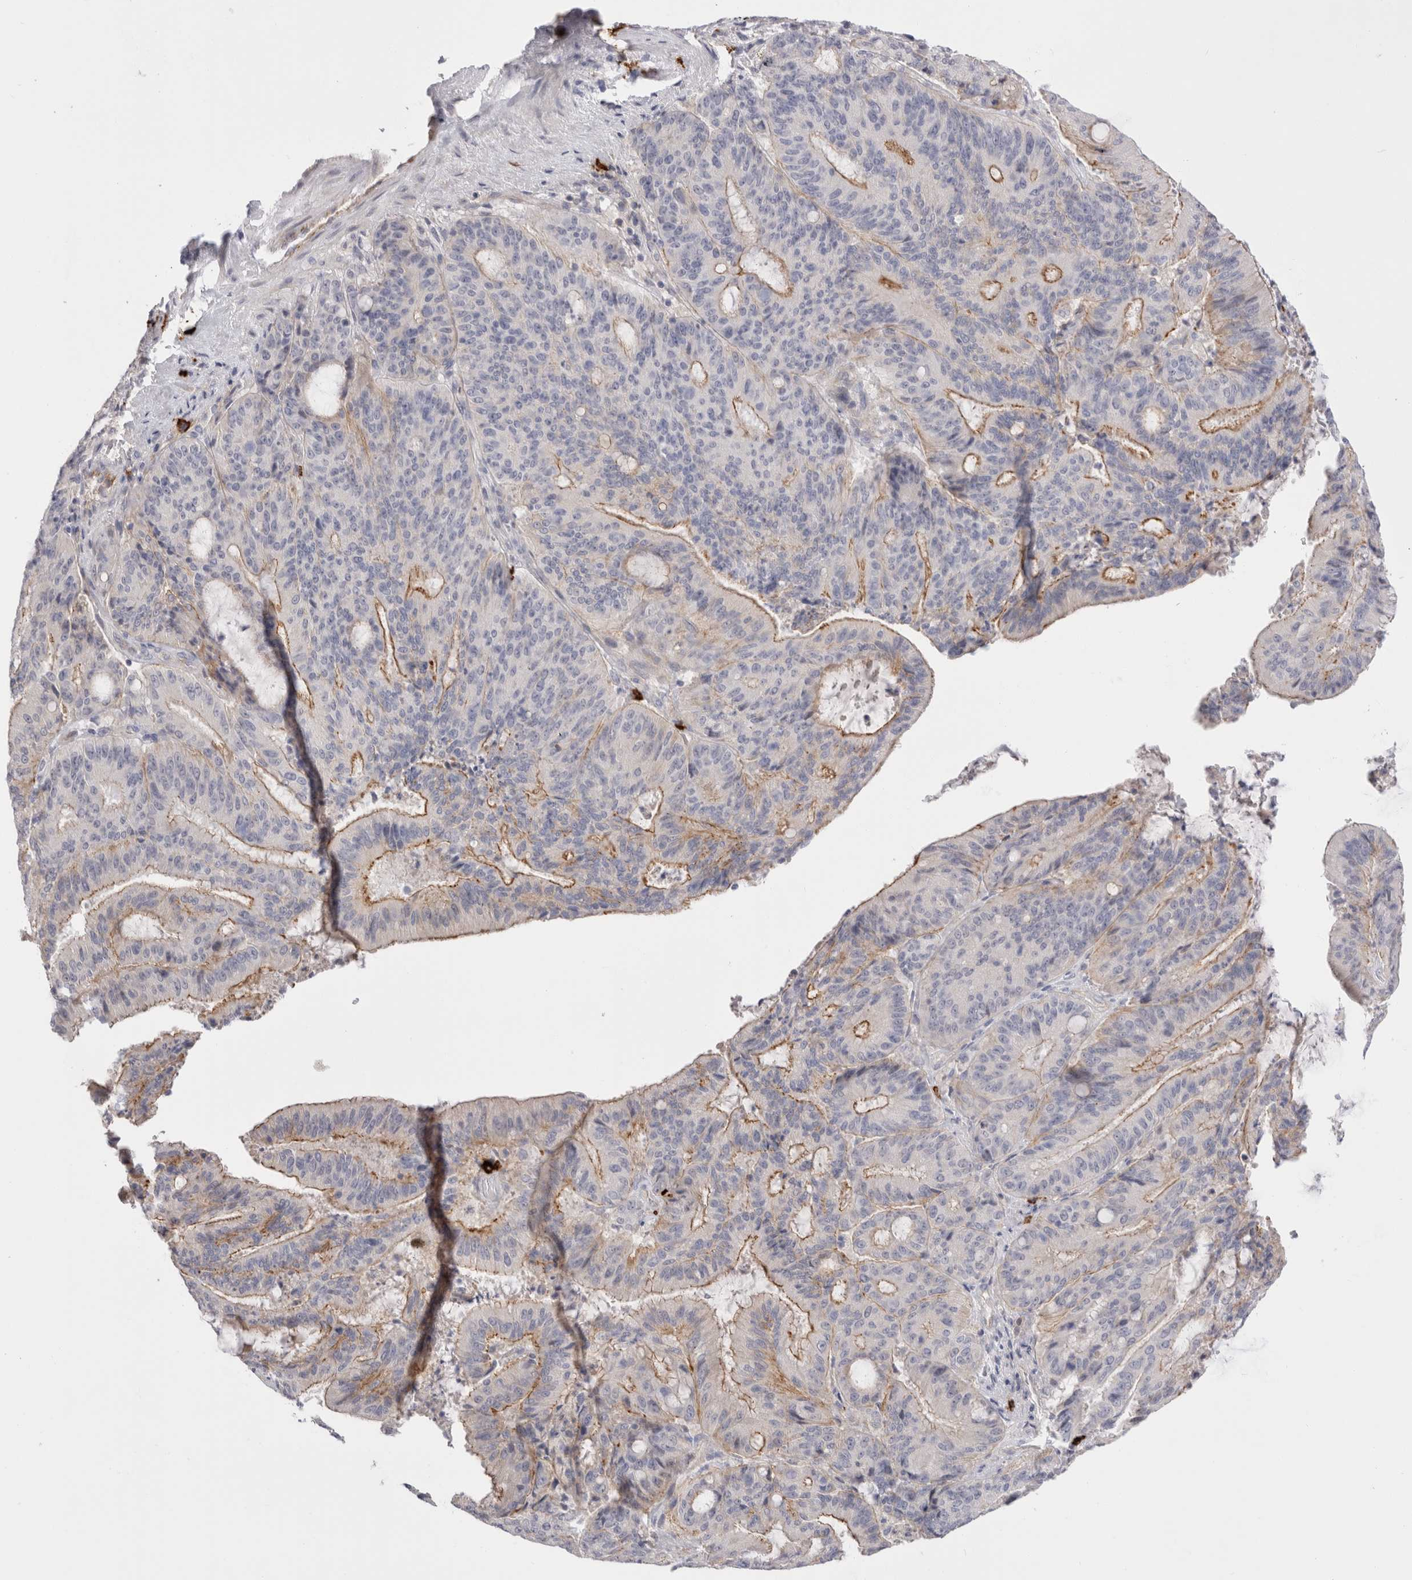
{"staining": {"intensity": "moderate", "quantity": "25%-75%", "location": "cytoplasmic/membranous"}, "tissue": "liver cancer", "cell_type": "Tumor cells", "image_type": "cancer", "snomed": [{"axis": "morphology", "description": "Normal tissue, NOS"}, {"axis": "morphology", "description": "Cholangiocarcinoma"}, {"axis": "topography", "description": "Liver"}, {"axis": "topography", "description": "Peripheral nerve tissue"}], "caption": "Cholangiocarcinoma (liver) stained for a protein reveals moderate cytoplasmic/membranous positivity in tumor cells.", "gene": "SPINK2", "patient": {"sex": "female", "age": 73}}